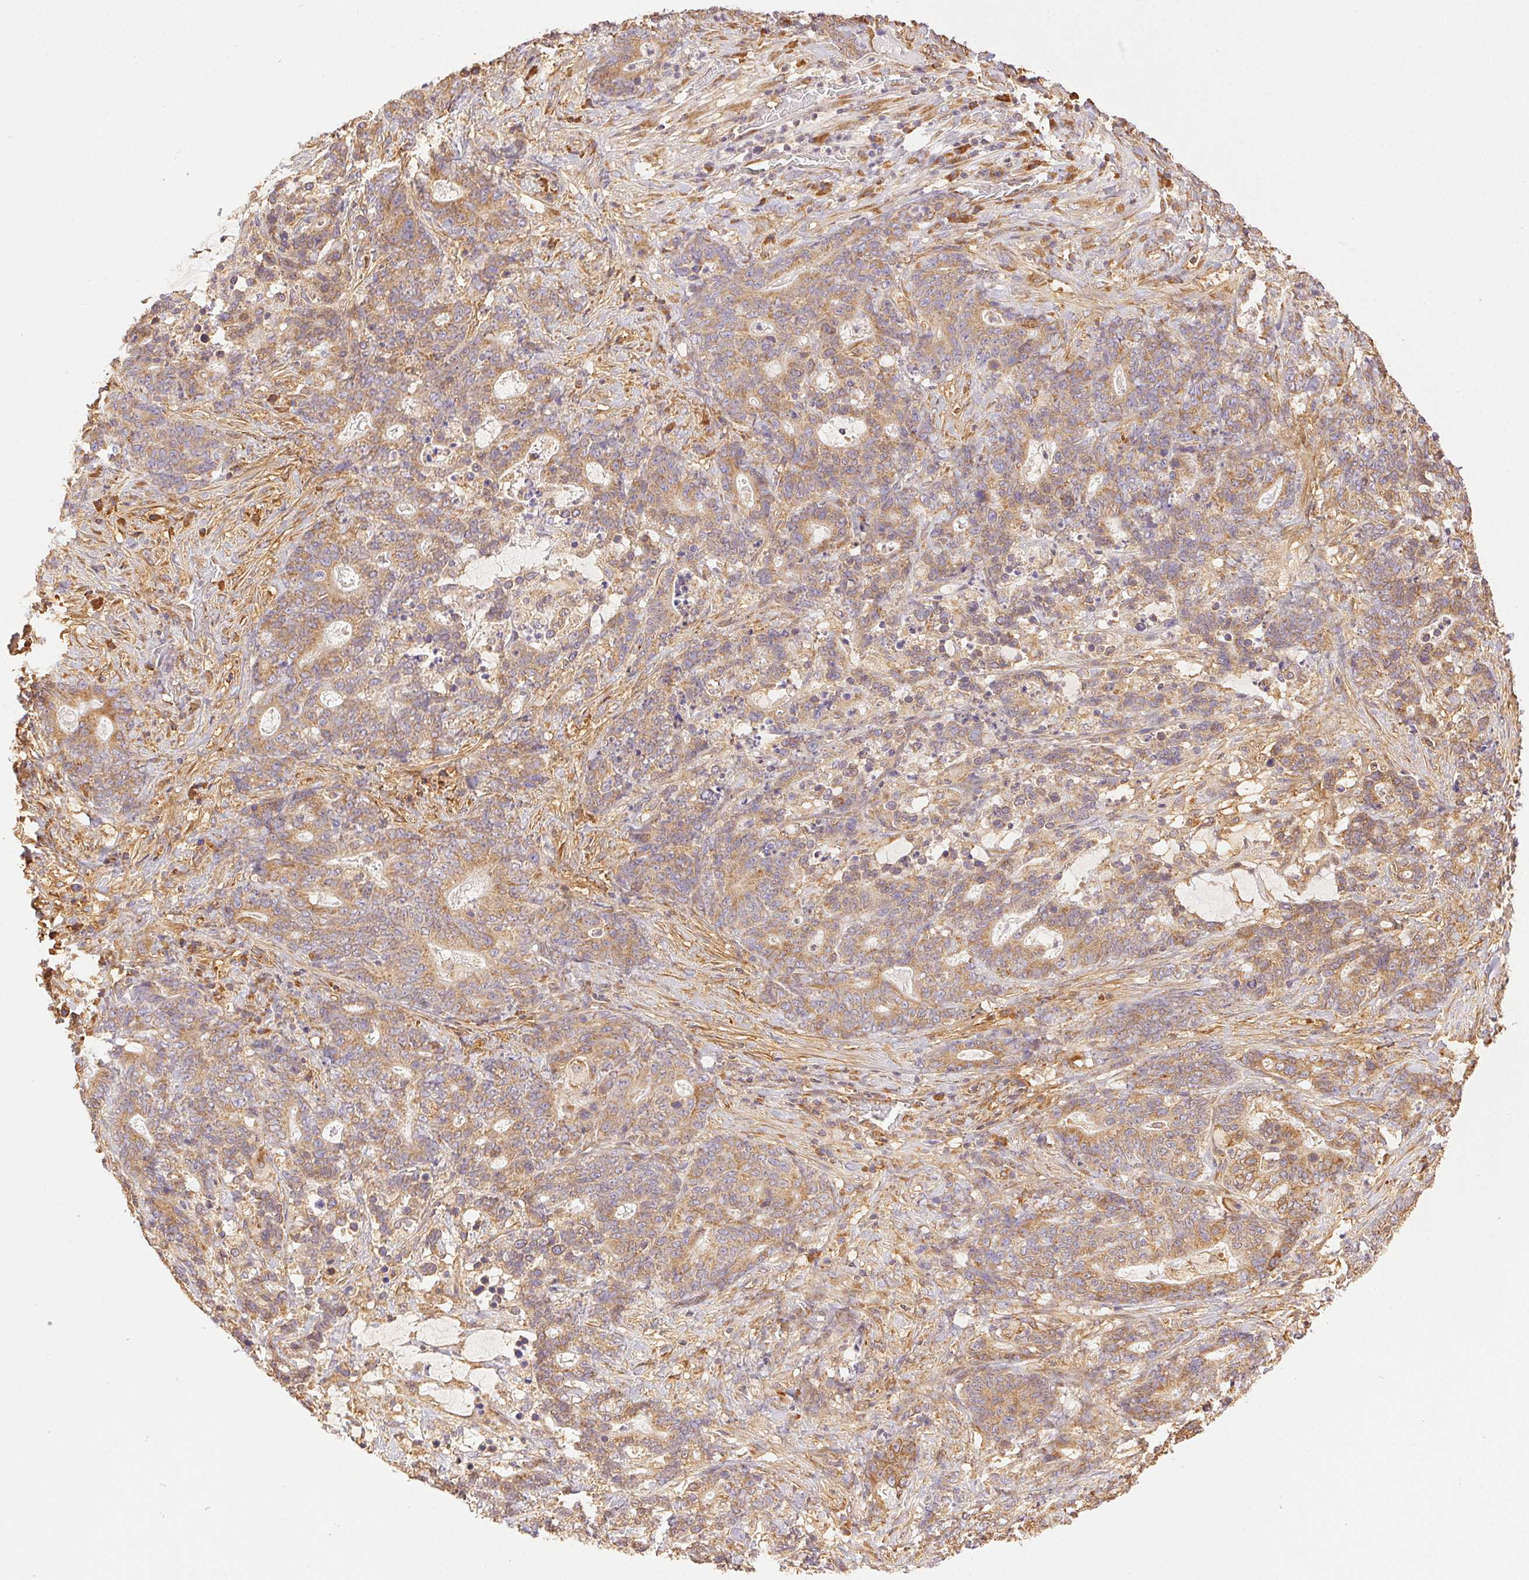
{"staining": {"intensity": "weak", "quantity": ">75%", "location": "cytoplasmic/membranous"}, "tissue": "stomach cancer", "cell_type": "Tumor cells", "image_type": "cancer", "snomed": [{"axis": "morphology", "description": "Normal tissue, NOS"}, {"axis": "morphology", "description": "Adenocarcinoma, NOS"}, {"axis": "topography", "description": "Stomach"}], "caption": "Weak cytoplasmic/membranous staining for a protein is seen in about >75% of tumor cells of adenocarcinoma (stomach) using immunohistochemistry.", "gene": "ENTREP1", "patient": {"sex": "female", "age": 64}}